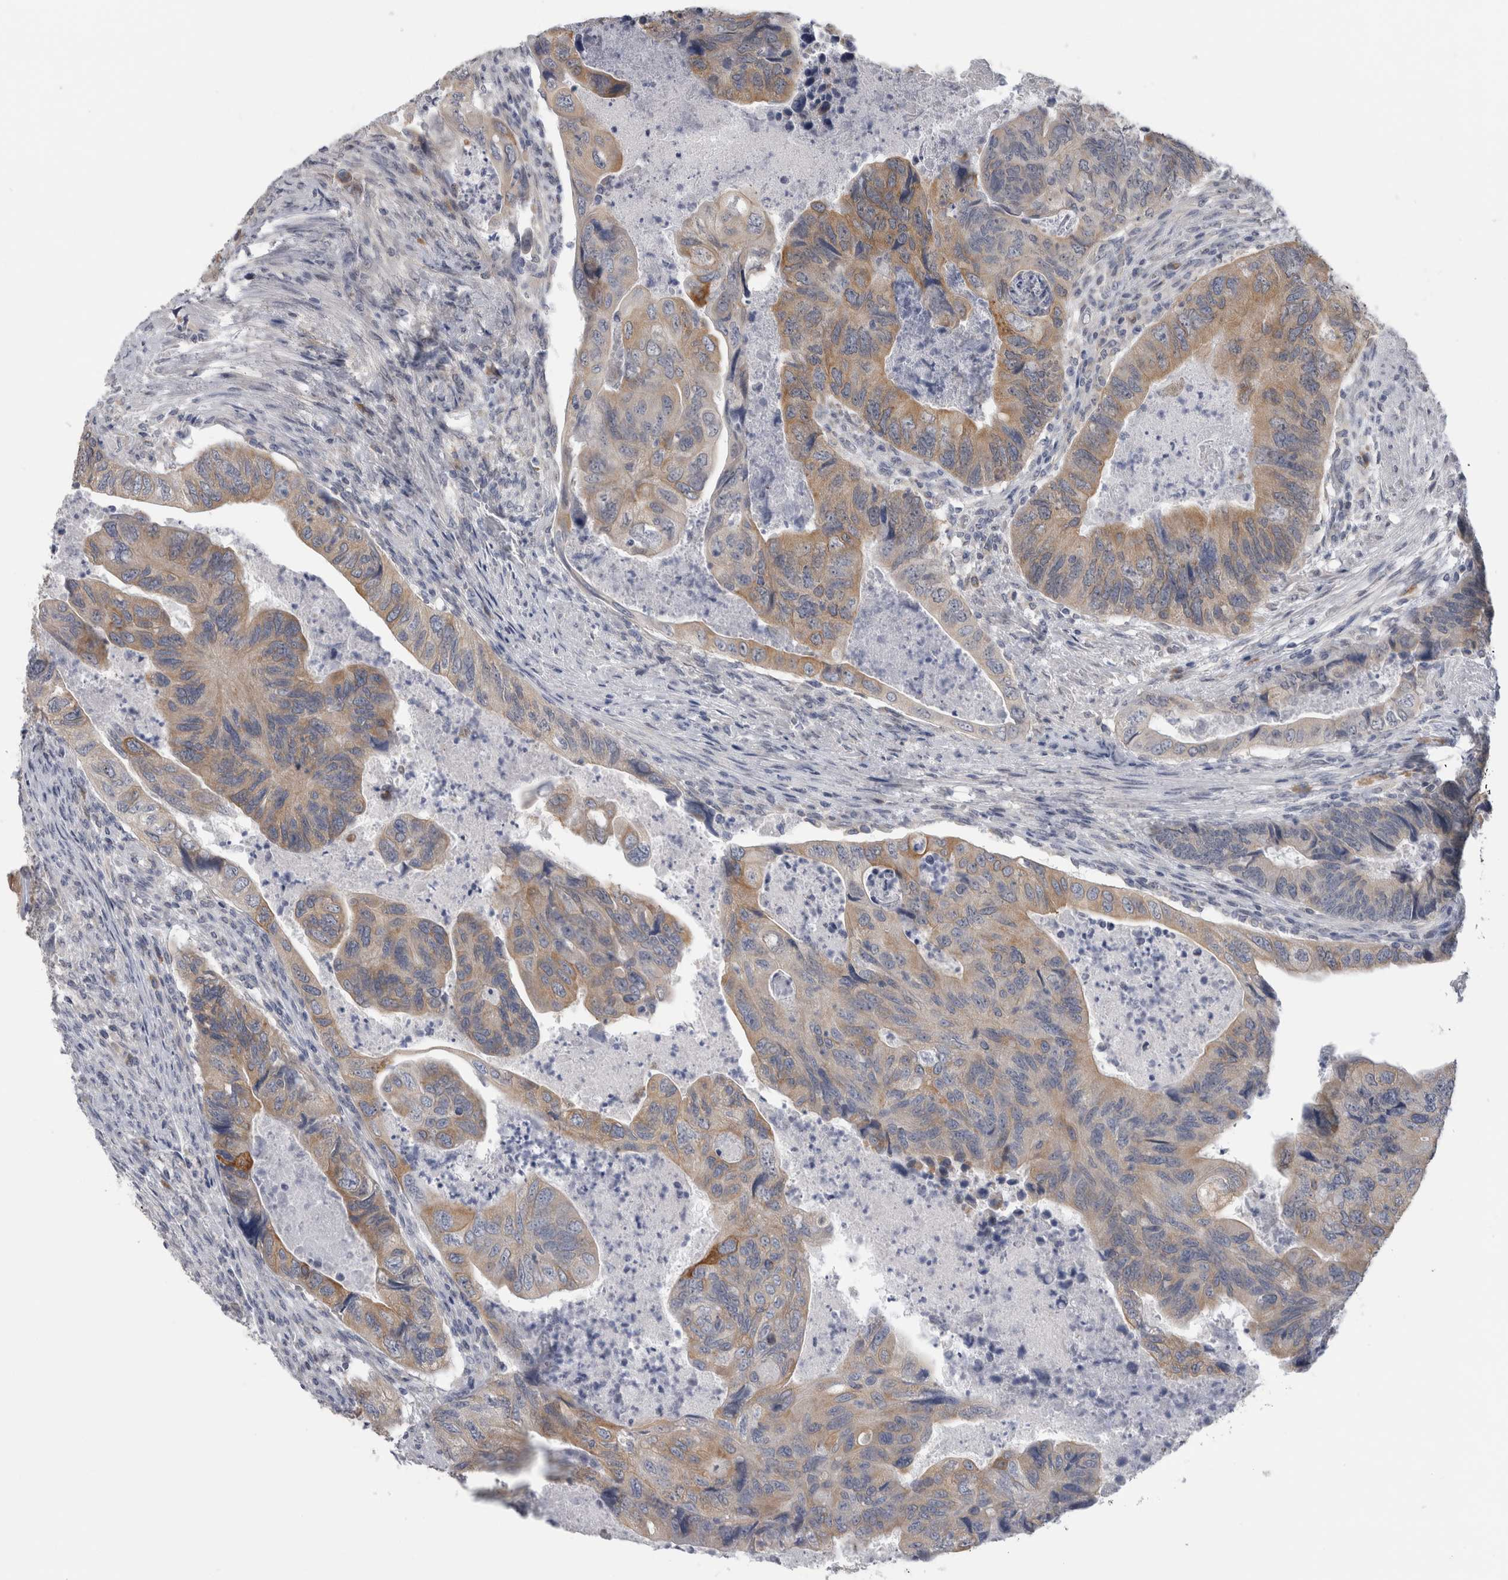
{"staining": {"intensity": "moderate", "quantity": ">75%", "location": "cytoplasmic/membranous"}, "tissue": "colorectal cancer", "cell_type": "Tumor cells", "image_type": "cancer", "snomed": [{"axis": "morphology", "description": "Adenocarcinoma, NOS"}, {"axis": "topography", "description": "Rectum"}], "caption": "Colorectal cancer stained with a brown dye displays moderate cytoplasmic/membranous positive expression in approximately >75% of tumor cells.", "gene": "TMEM242", "patient": {"sex": "male", "age": 63}}